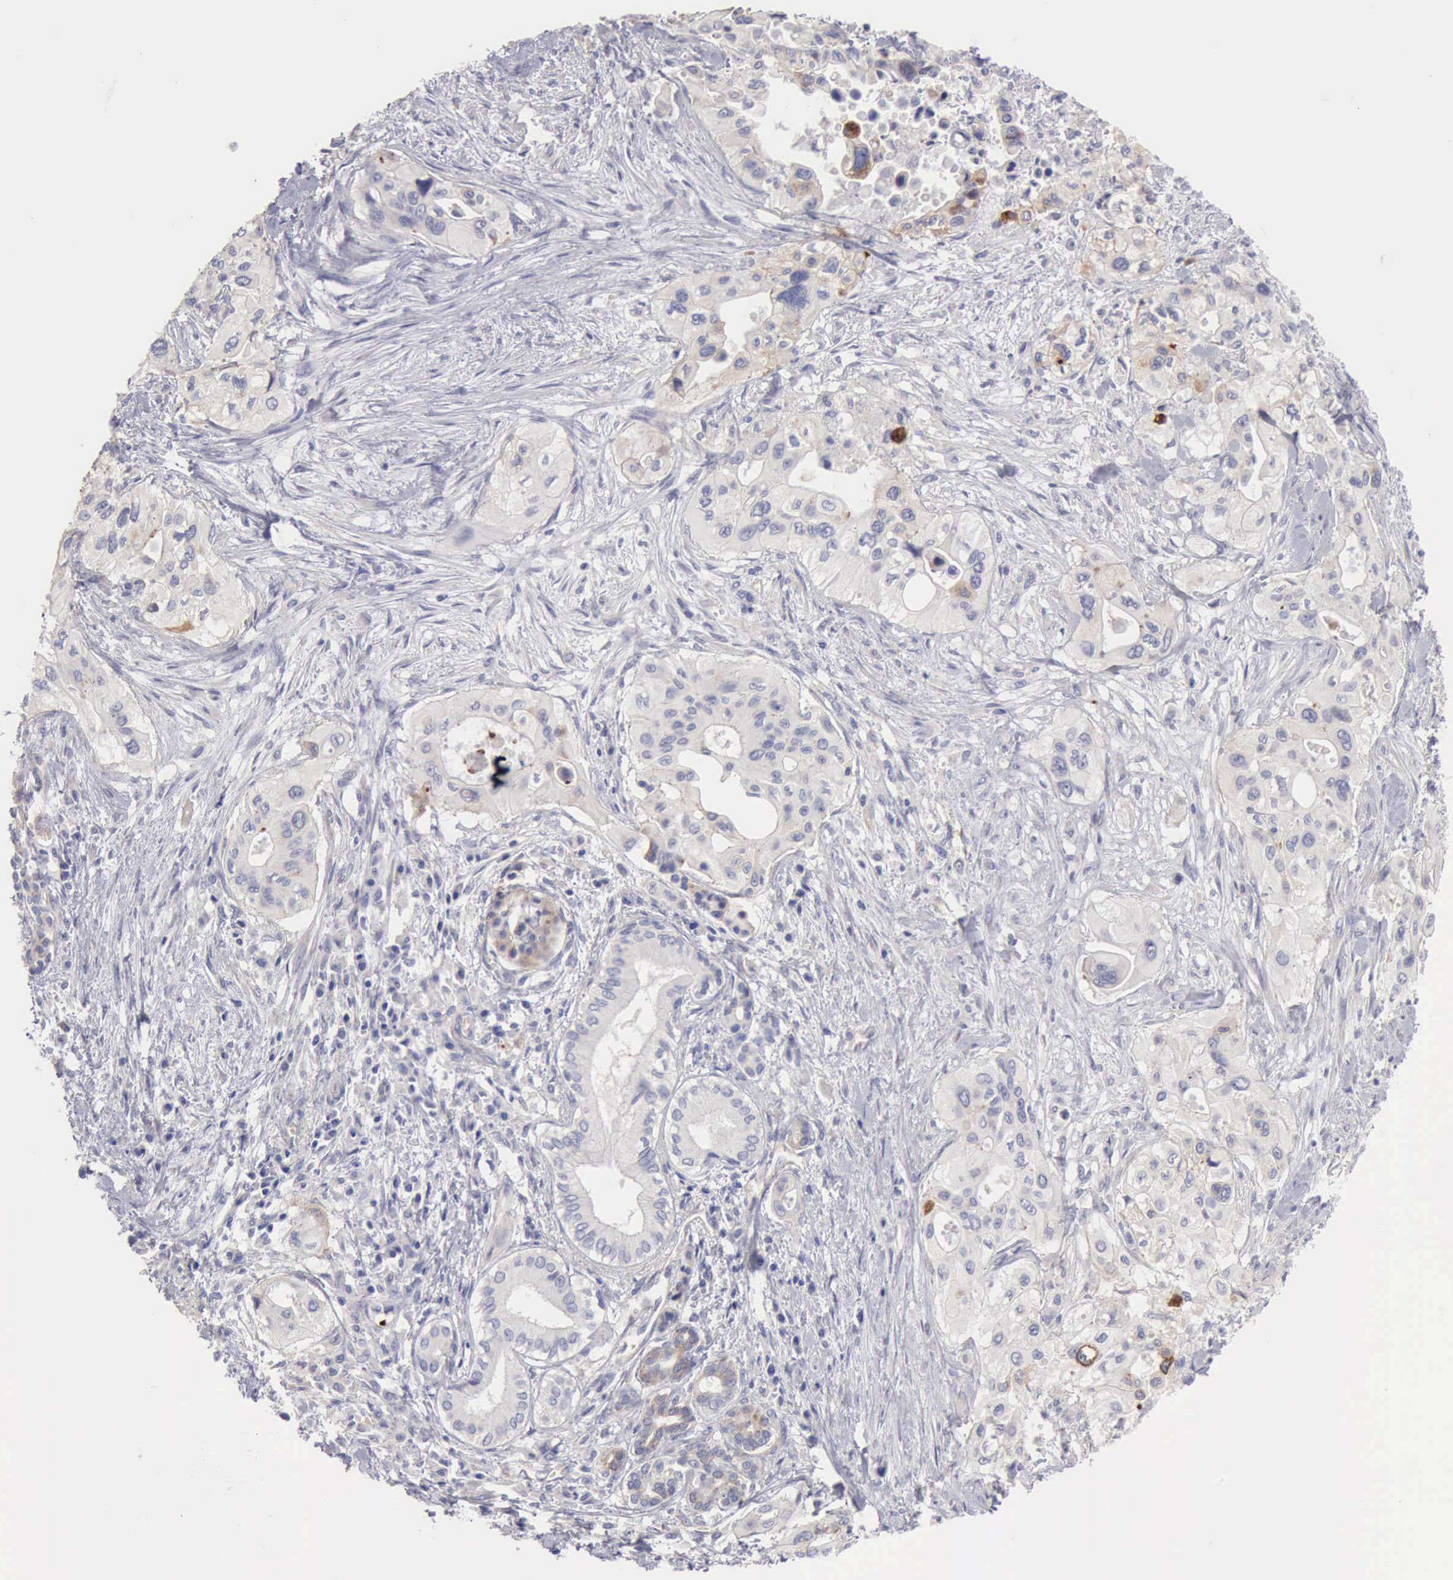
{"staining": {"intensity": "negative", "quantity": "none", "location": "none"}, "tissue": "pancreatic cancer", "cell_type": "Tumor cells", "image_type": "cancer", "snomed": [{"axis": "morphology", "description": "Adenocarcinoma, NOS"}, {"axis": "topography", "description": "Pancreas"}], "caption": "This is an IHC histopathology image of adenocarcinoma (pancreatic). There is no expression in tumor cells.", "gene": "APP", "patient": {"sex": "male", "age": 77}}